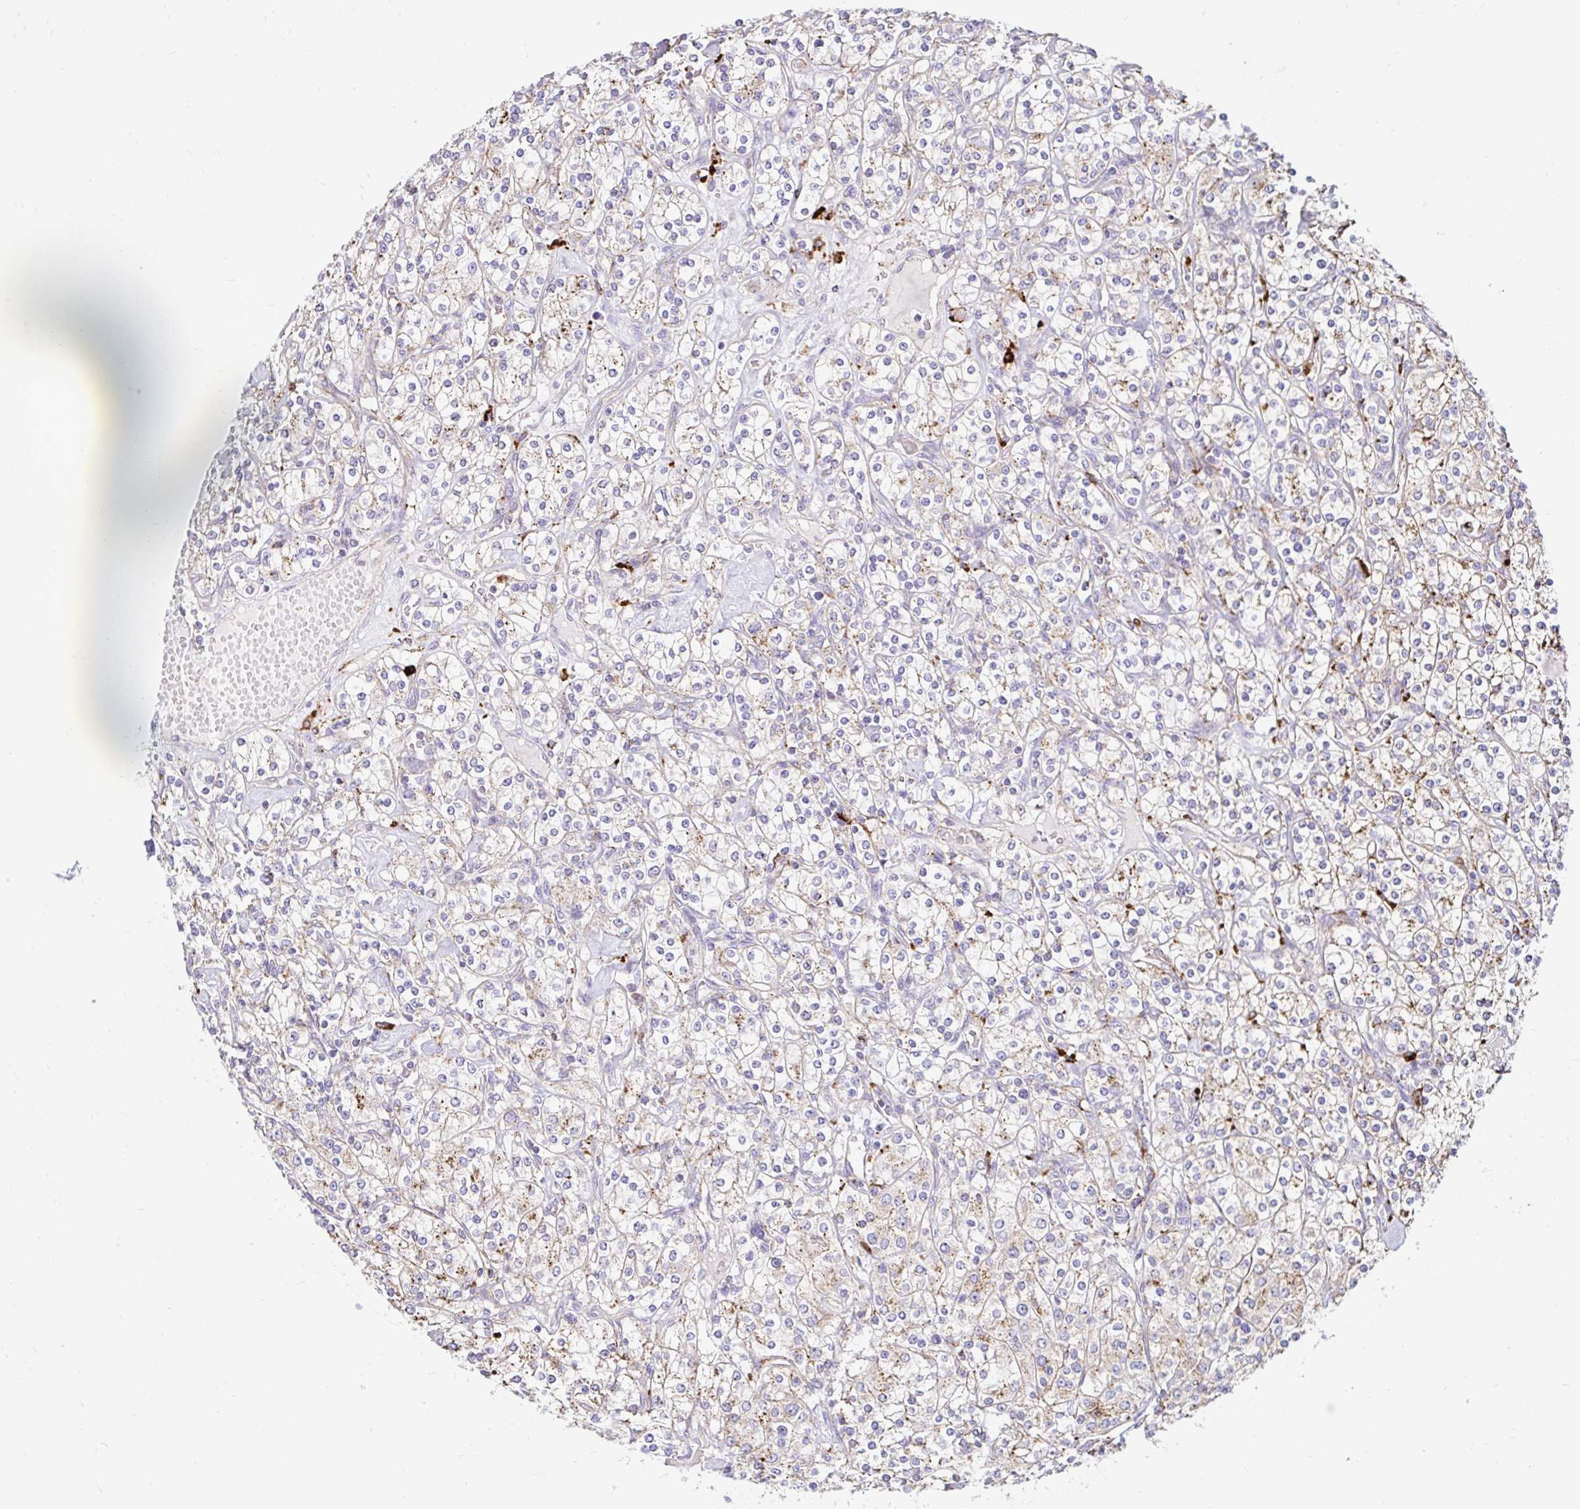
{"staining": {"intensity": "moderate", "quantity": "25%-75%", "location": "cytoplasmic/membranous"}, "tissue": "renal cancer", "cell_type": "Tumor cells", "image_type": "cancer", "snomed": [{"axis": "morphology", "description": "Adenocarcinoma, NOS"}, {"axis": "topography", "description": "Kidney"}], "caption": "Protein staining of renal cancer tissue exhibits moderate cytoplasmic/membranous staining in approximately 25%-75% of tumor cells. The staining was performed using DAB (3,3'-diaminobenzidine), with brown indicating positive protein expression. Nuclei are stained blue with hematoxylin.", "gene": "FUCA1", "patient": {"sex": "male", "age": 77}}